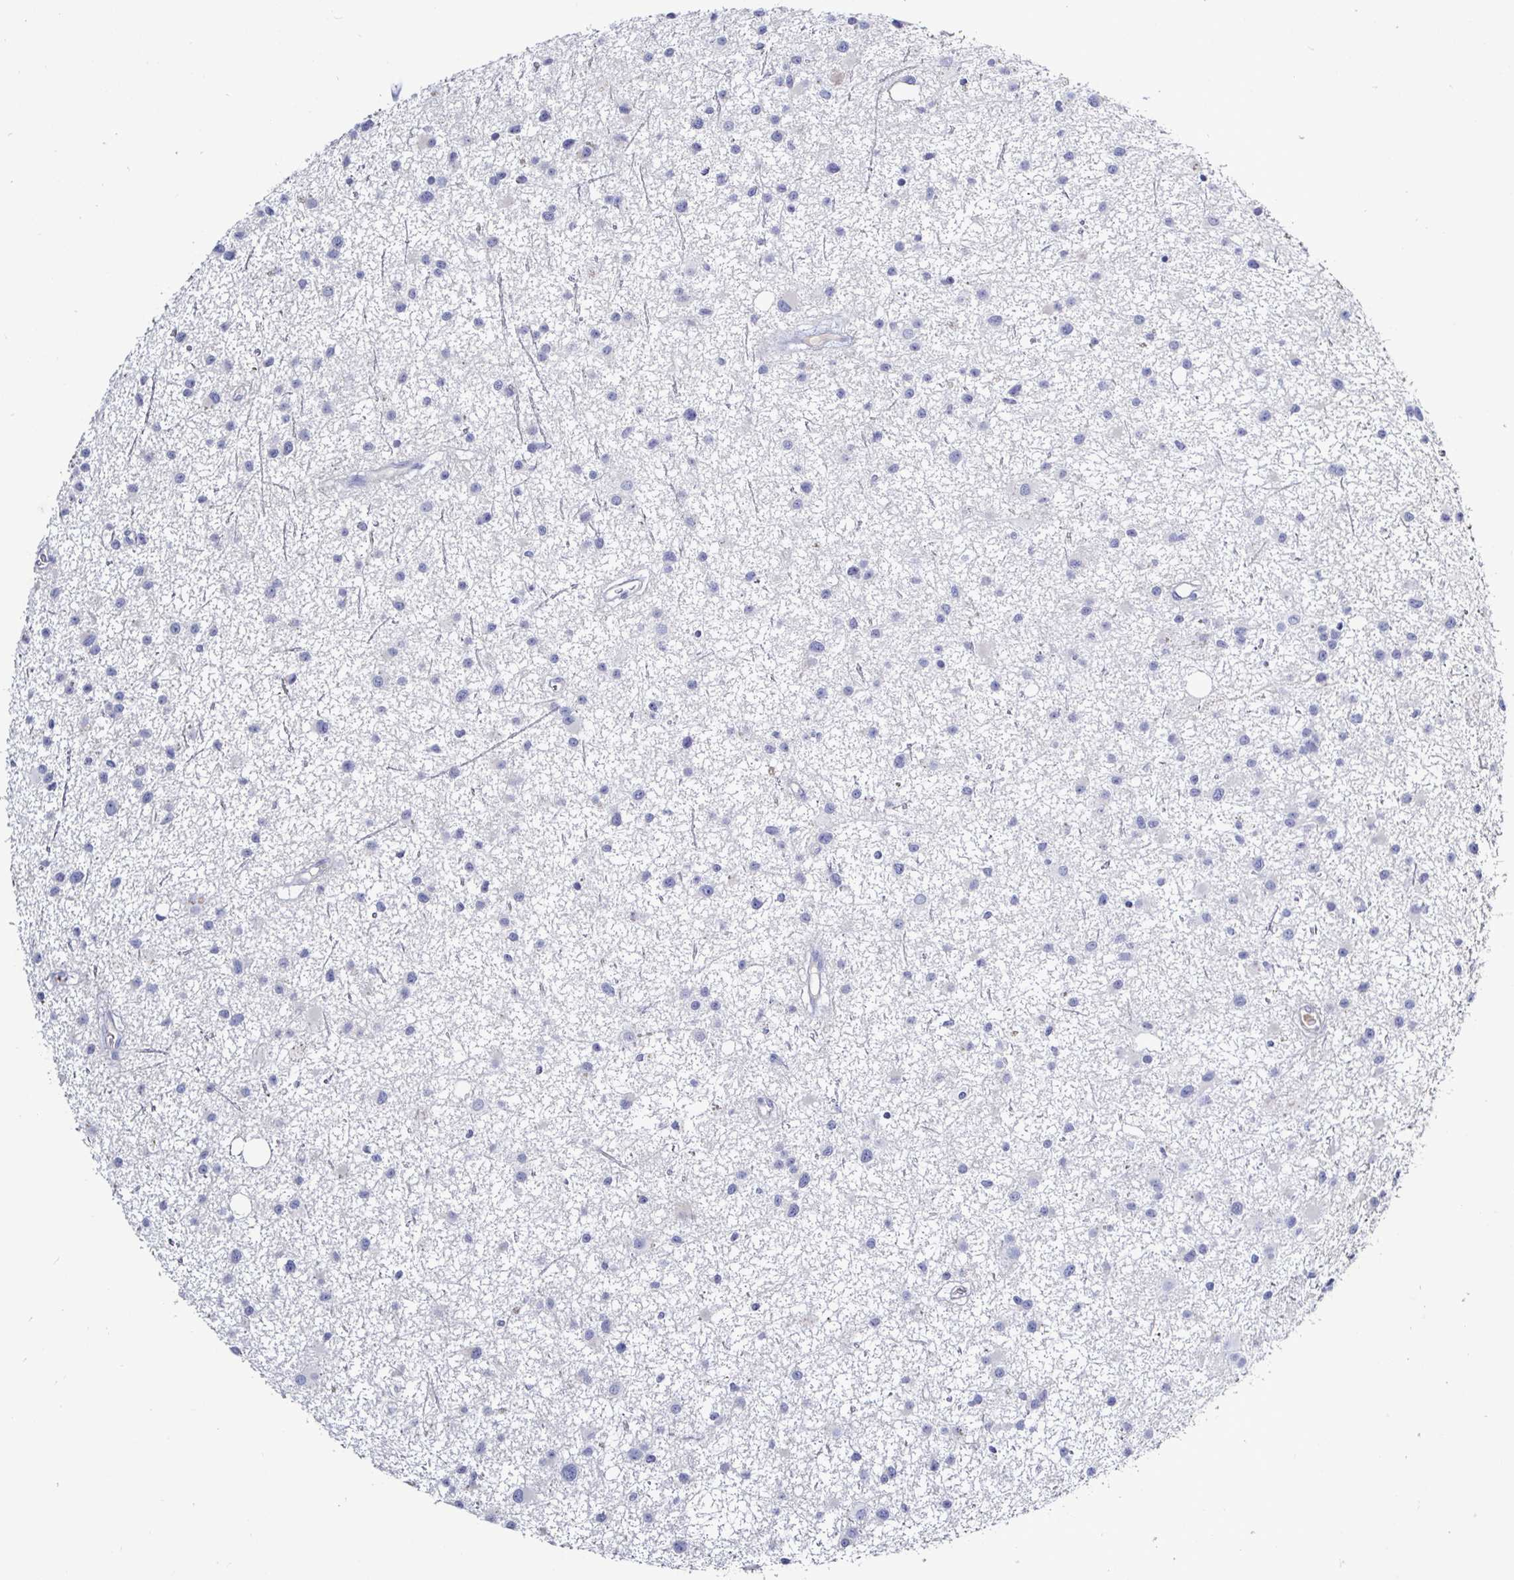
{"staining": {"intensity": "negative", "quantity": "none", "location": "none"}, "tissue": "glioma", "cell_type": "Tumor cells", "image_type": "cancer", "snomed": [{"axis": "morphology", "description": "Glioma, malignant, Low grade"}, {"axis": "topography", "description": "Brain"}], "caption": "DAB immunohistochemical staining of malignant glioma (low-grade) exhibits no significant expression in tumor cells. The staining was performed using DAB (3,3'-diaminobenzidine) to visualize the protein expression in brown, while the nuclei were stained in blue with hematoxylin (Magnification: 20x).", "gene": "ACSBG2", "patient": {"sex": "male", "age": 43}}